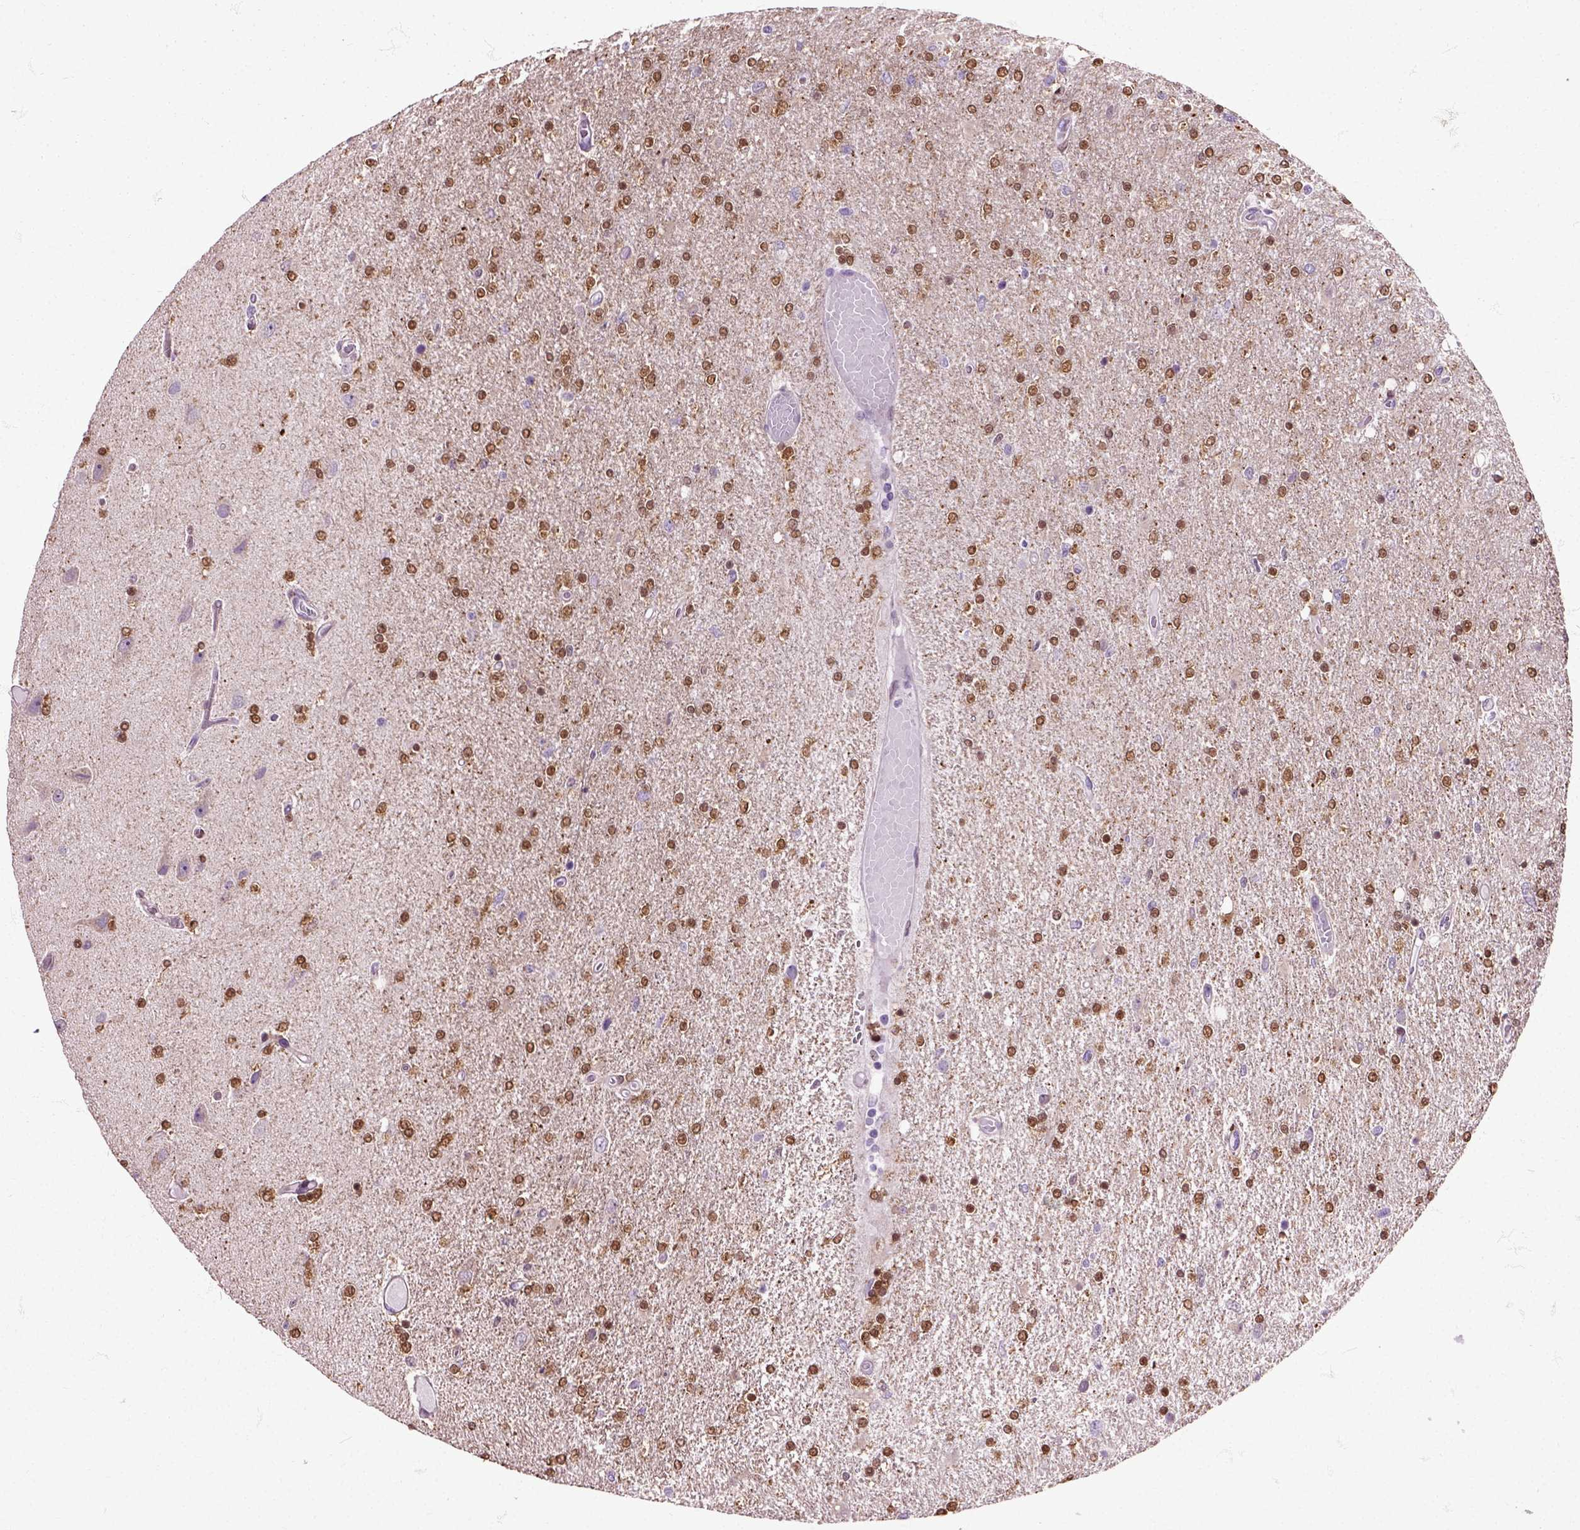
{"staining": {"intensity": "strong", "quantity": ">75%", "location": "nuclear"}, "tissue": "glioma", "cell_type": "Tumor cells", "image_type": "cancer", "snomed": [{"axis": "morphology", "description": "Glioma, malignant, High grade"}, {"axis": "topography", "description": "Cerebral cortex"}], "caption": "Tumor cells reveal high levels of strong nuclear positivity in about >75% of cells in human malignant glioma (high-grade).", "gene": "HSPA2", "patient": {"sex": "male", "age": 70}}